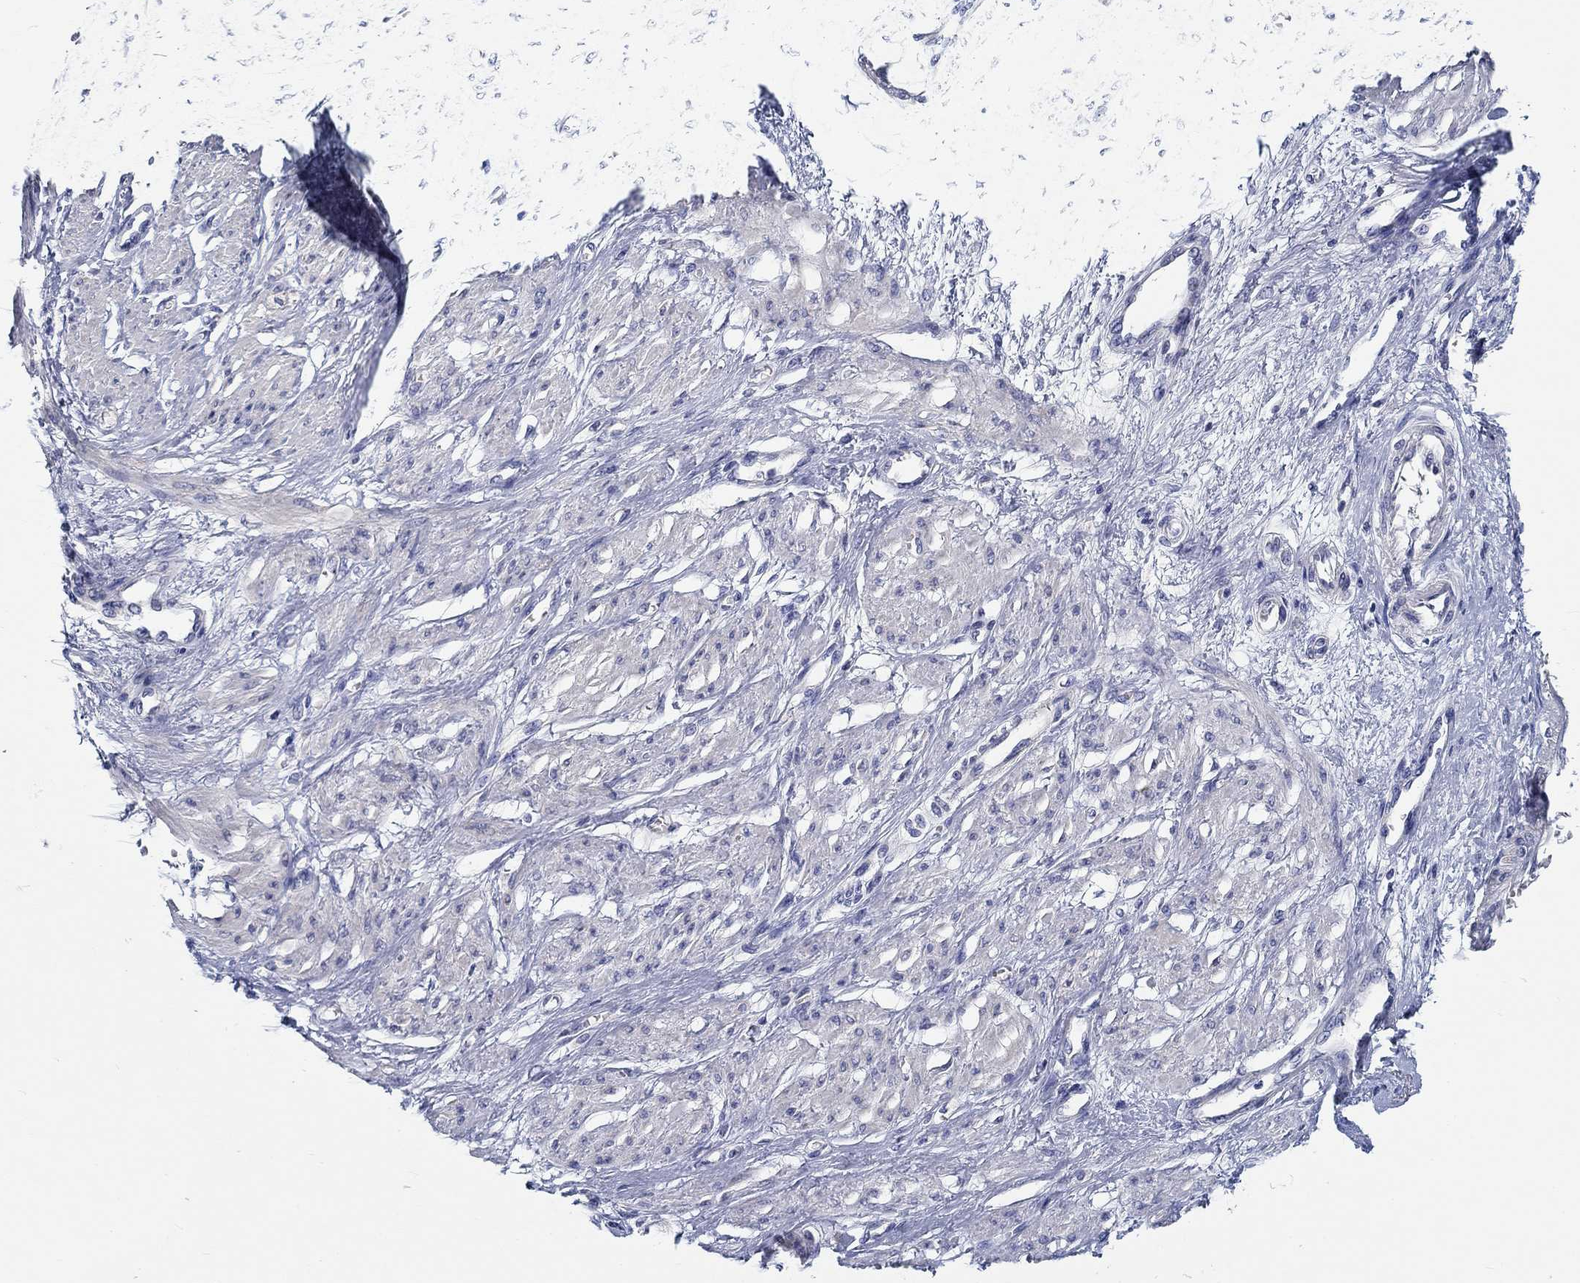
{"staining": {"intensity": "weak", "quantity": "<25%", "location": "nuclear"}, "tissue": "smooth muscle", "cell_type": "Smooth muscle cells", "image_type": "normal", "snomed": [{"axis": "morphology", "description": "Normal tissue, NOS"}, {"axis": "topography", "description": "Smooth muscle"}, {"axis": "topography", "description": "Uterus"}], "caption": "This is an IHC image of unremarkable human smooth muscle. There is no expression in smooth muscle cells.", "gene": "MYBPC1", "patient": {"sex": "female", "age": 39}}